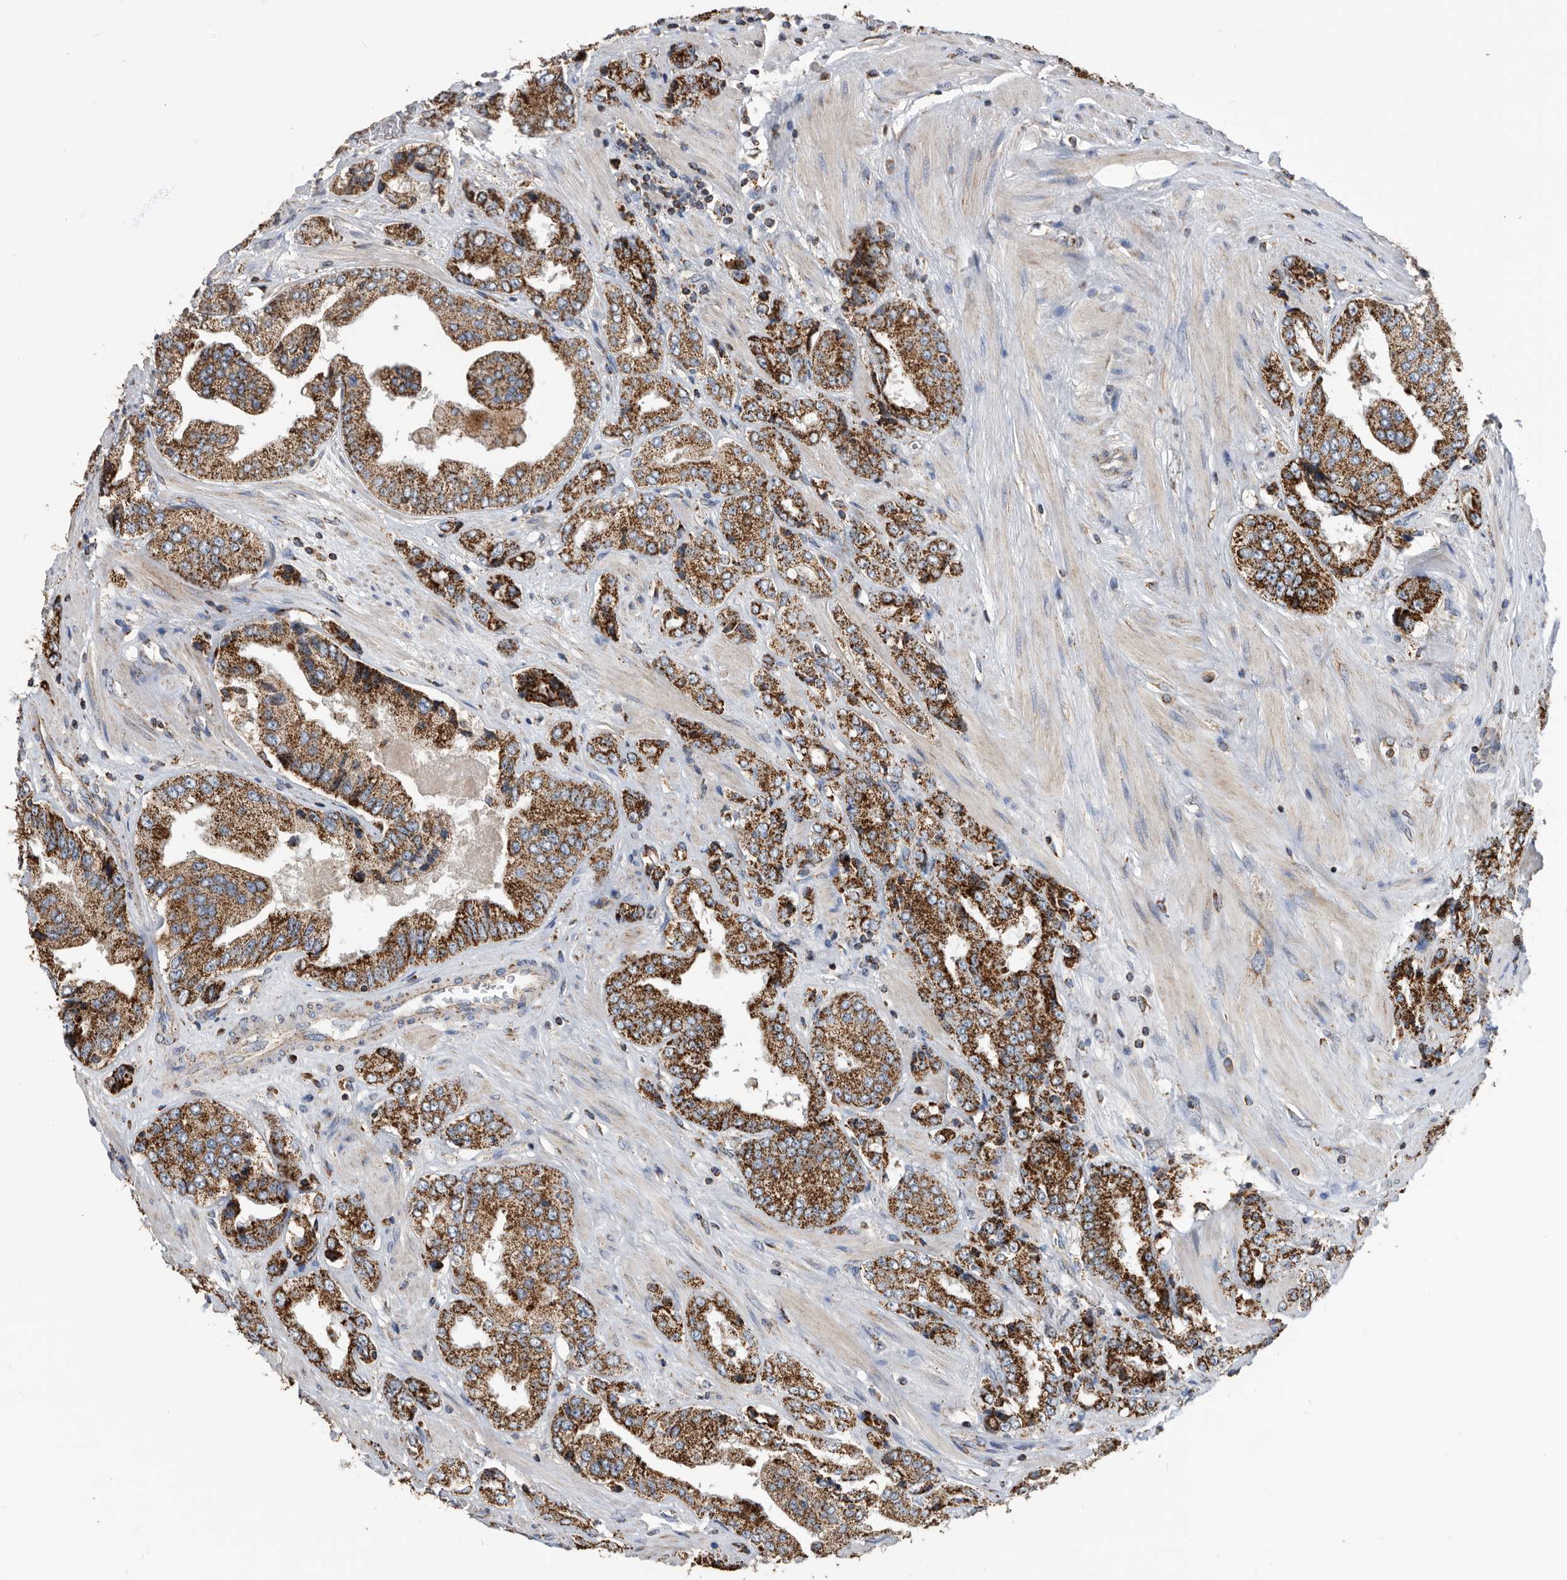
{"staining": {"intensity": "strong", "quantity": ">75%", "location": "cytoplasmic/membranous"}, "tissue": "prostate cancer", "cell_type": "Tumor cells", "image_type": "cancer", "snomed": [{"axis": "morphology", "description": "Adenocarcinoma, High grade"}, {"axis": "topography", "description": "Prostate"}], "caption": "The image displays immunohistochemical staining of prostate cancer. There is strong cytoplasmic/membranous staining is present in approximately >75% of tumor cells.", "gene": "WFDC1", "patient": {"sex": "male", "age": 61}}